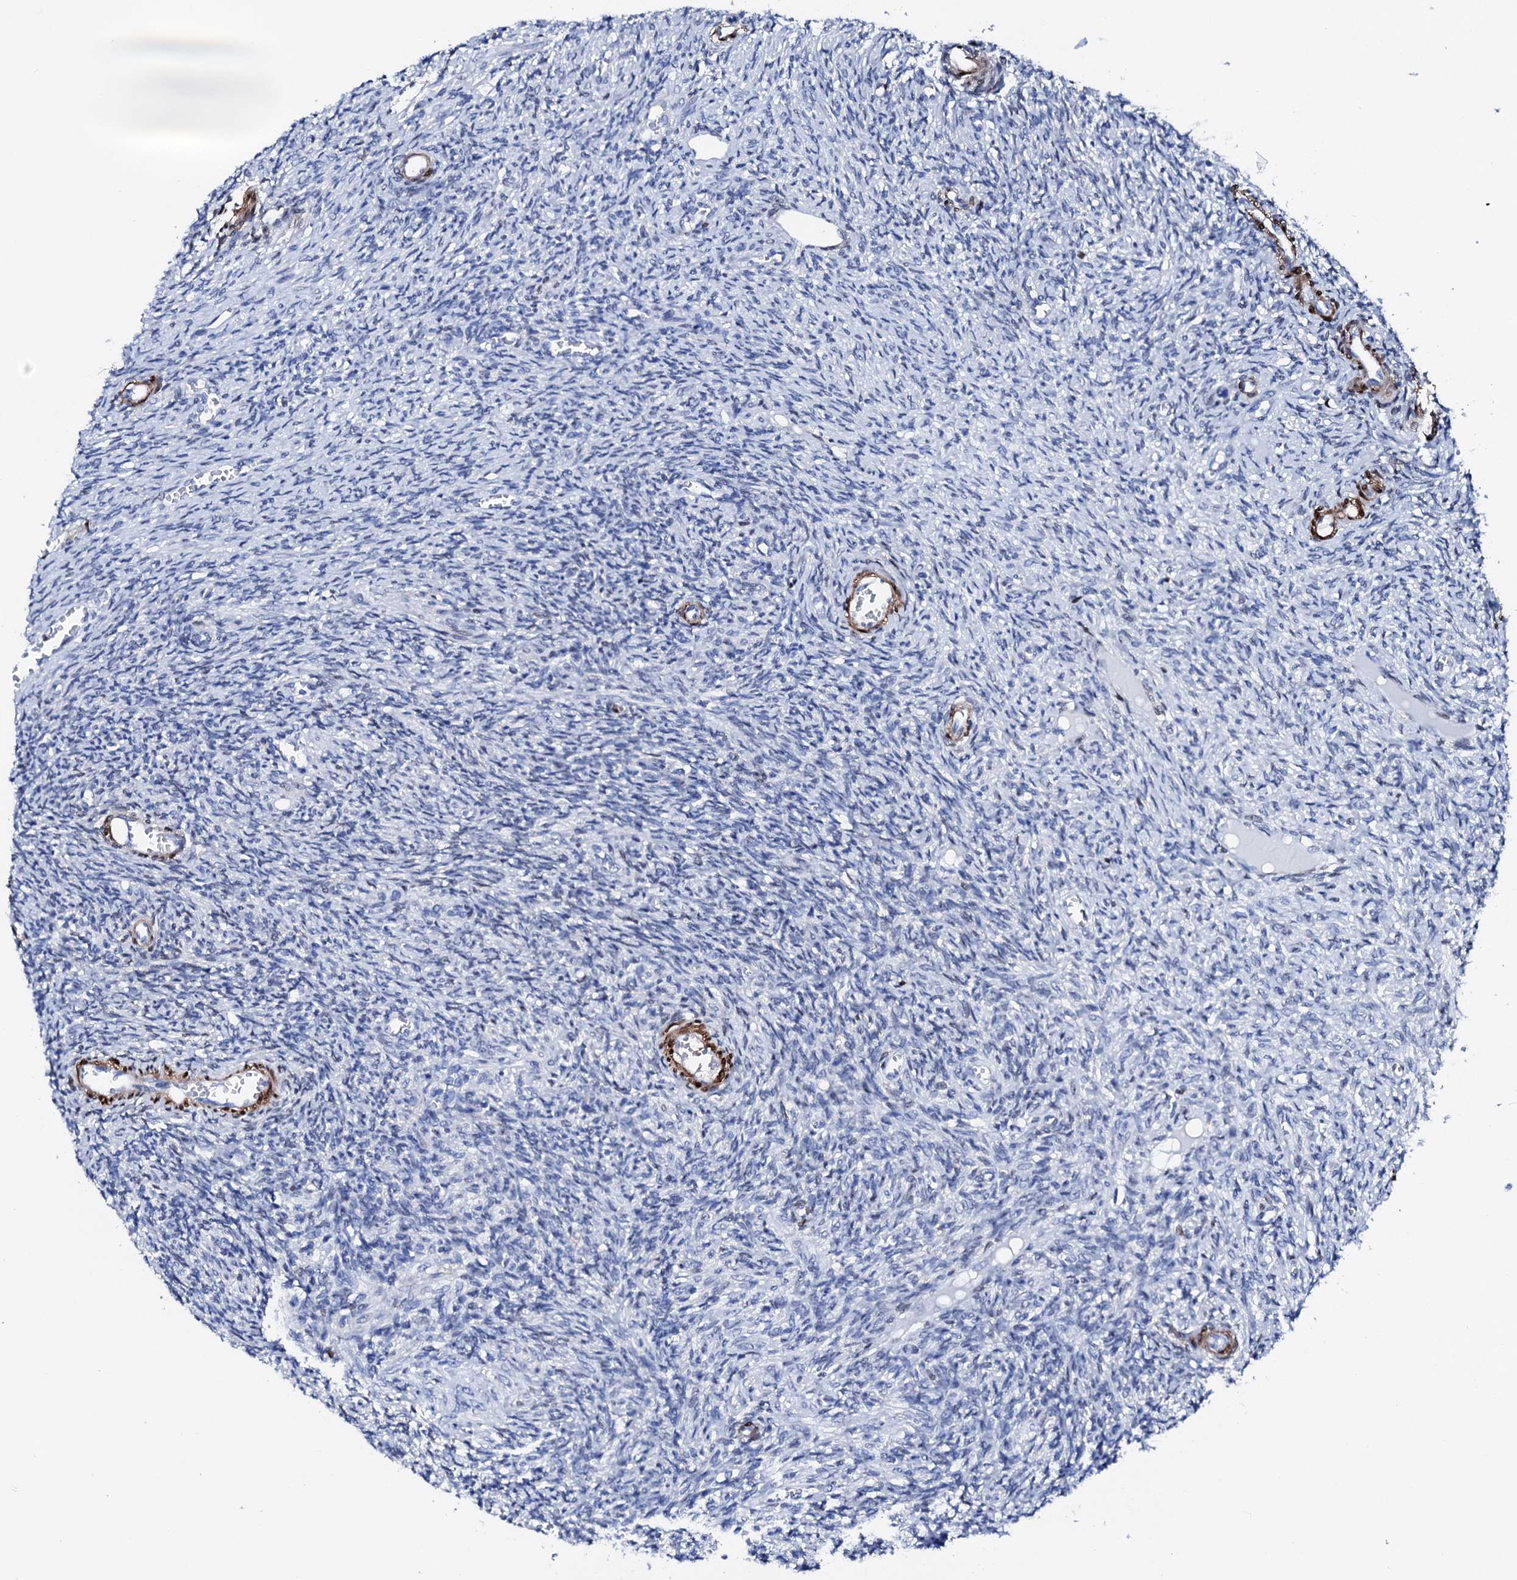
{"staining": {"intensity": "negative", "quantity": "none", "location": "none"}, "tissue": "ovary", "cell_type": "Ovarian stroma cells", "image_type": "normal", "snomed": [{"axis": "morphology", "description": "Normal tissue, NOS"}, {"axis": "topography", "description": "Ovary"}], "caption": "DAB immunohistochemical staining of unremarkable human ovary demonstrates no significant positivity in ovarian stroma cells. (DAB (3,3'-diaminobenzidine) immunohistochemistry (IHC) with hematoxylin counter stain).", "gene": "NRIP2", "patient": {"sex": "female", "age": 27}}